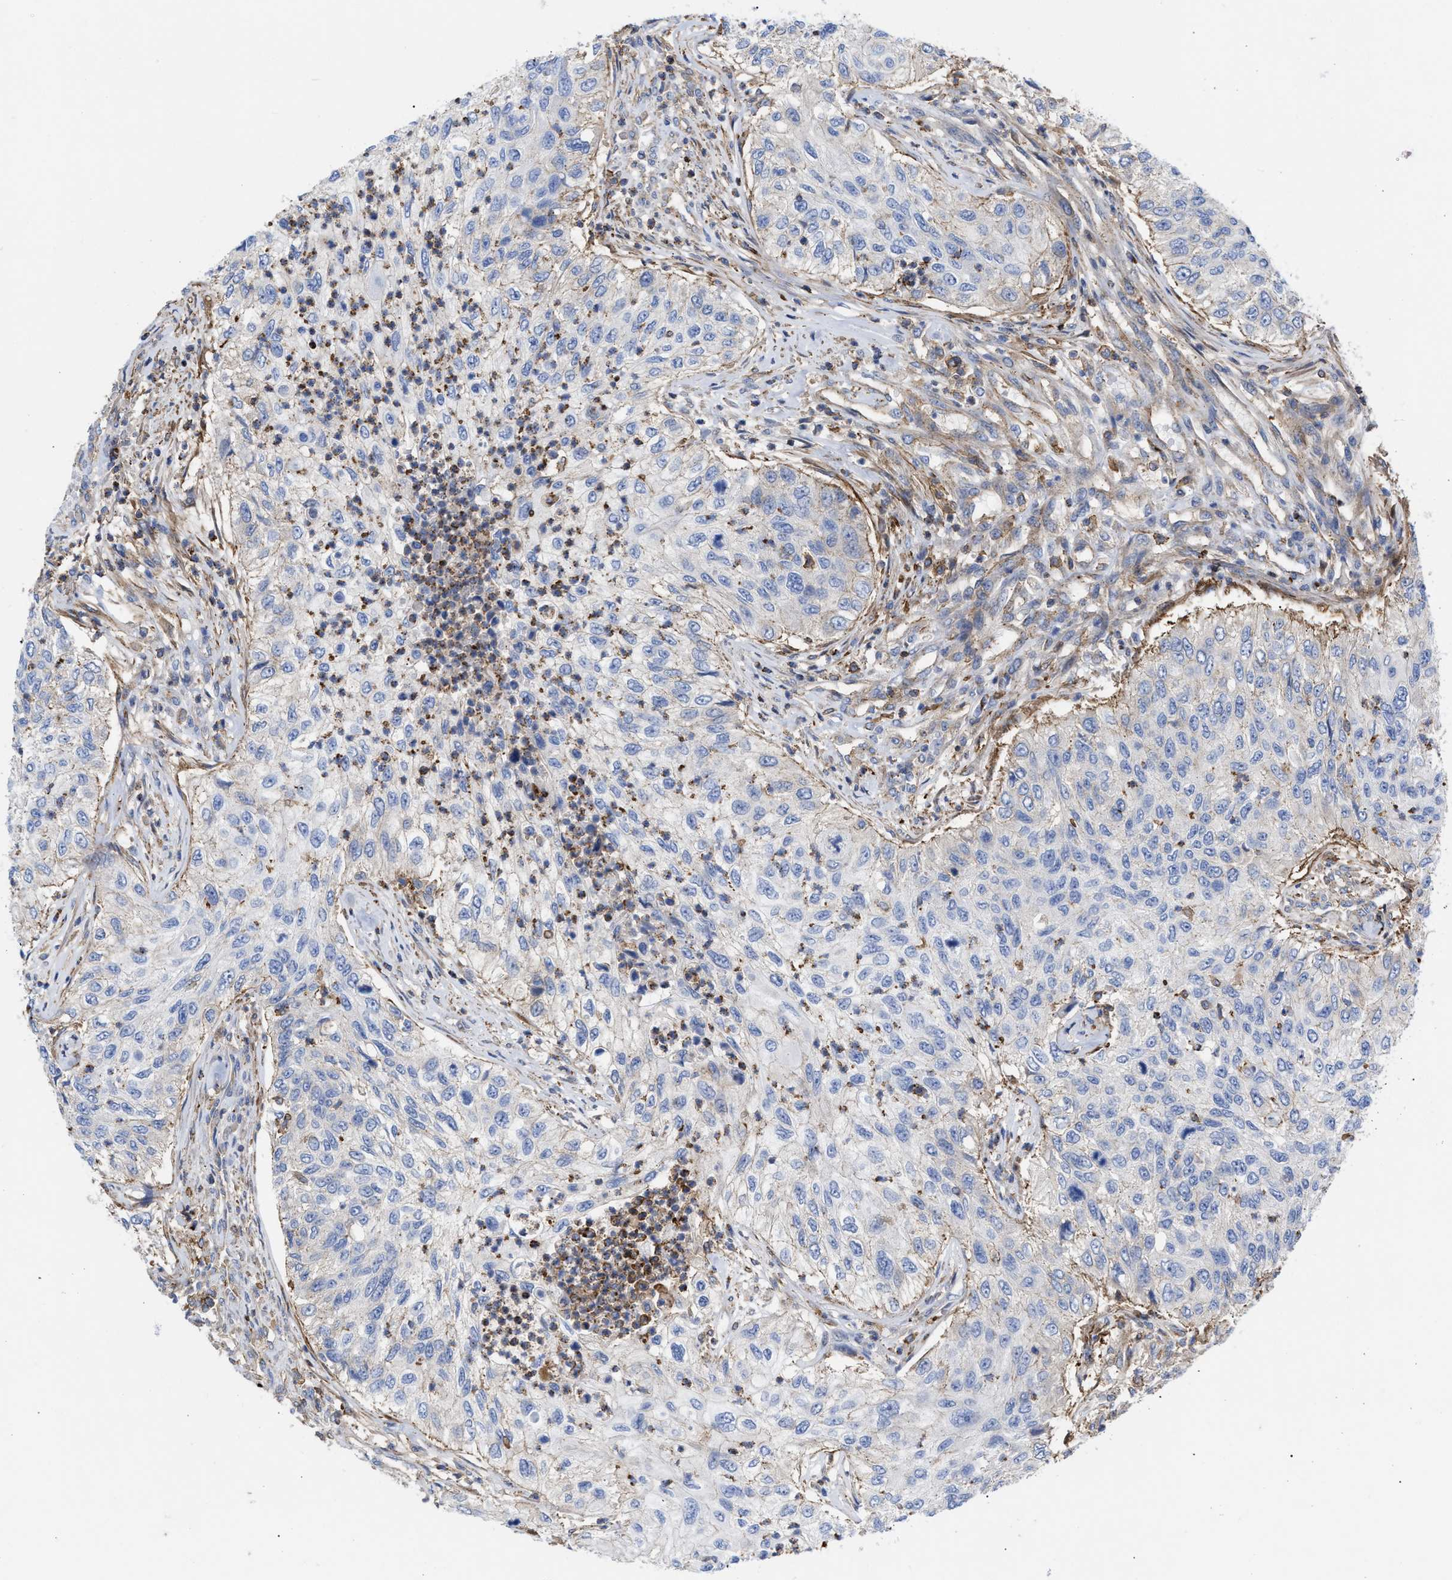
{"staining": {"intensity": "negative", "quantity": "none", "location": "none"}, "tissue": "urothelial cancer", "cell_type": "Tumor cells", "image_type": "cancer", "snomed": [{"axis": "morphology", "description": "Urothelial carcinoma, High grade"}, {"axis": "topography", "description": "Urinary bladder"}], "caption": "Tumor cells are negative for protein expression in human urothelial cancer. Nuclei are stained in blue.", "gene": "HS3ST5", "patient": {"sex": "female", "age": 60}}